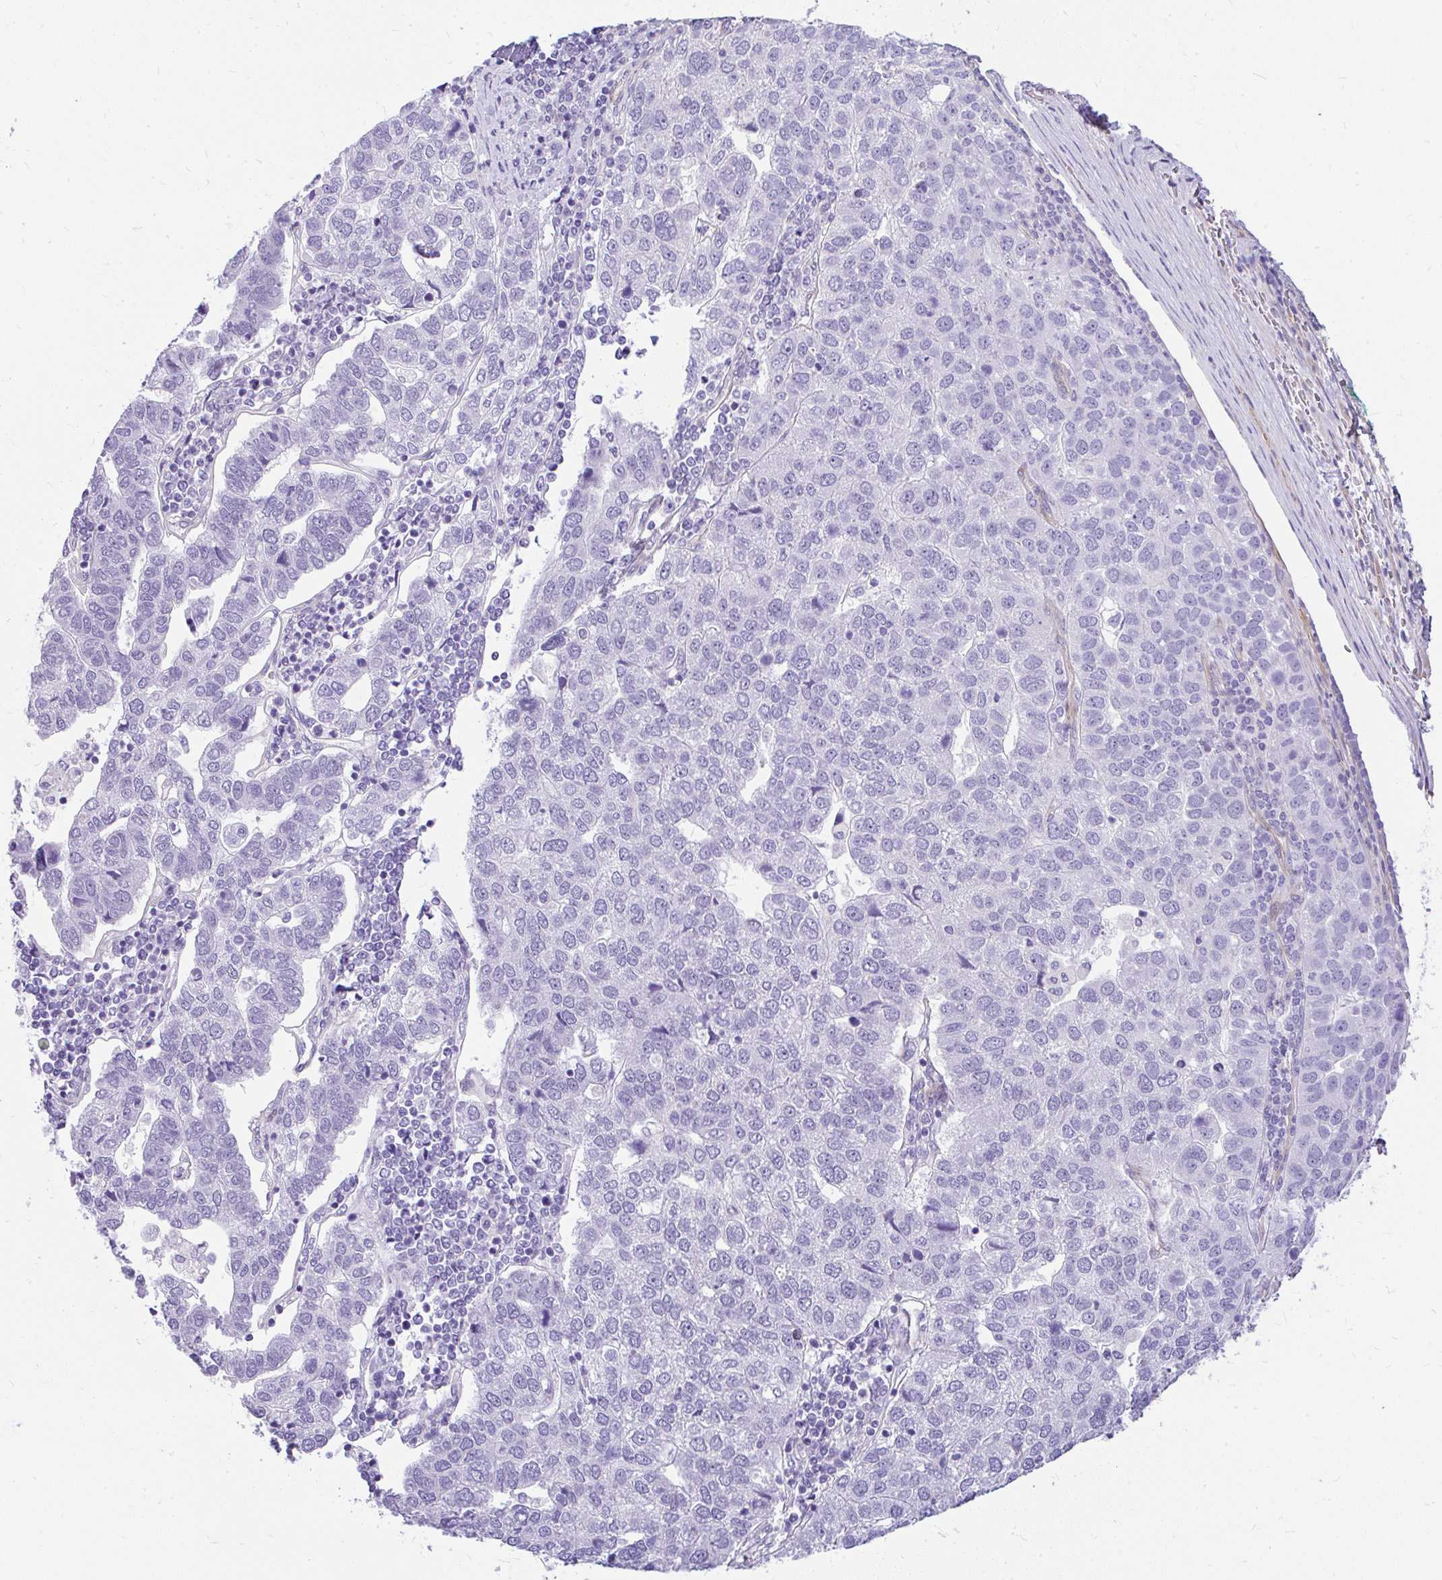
{"staining": {"intensity": "negative", "quantity": "none", "location": "none"}, "tissue": "pancreatic cancer", "cell_type": "Tumor cells", "image_type": "cancer", "snomed": [{"axis": "morphology", "description": "Adenocarcinoma, NOS"}, {"axis": "topography", "description": "Pancreas"}], "caption": "A high-resolution histopathology image shows IHC staining of pancreatic cancer (adenocarcinoma), which shows no significant staining in tumor cells. (Brightfield microscopy of DAB (3,3'-diaminobenzidine) IHC at high magnification).", "gene": "FAM83C", "patient": {"sex": "female", "age": 61}}